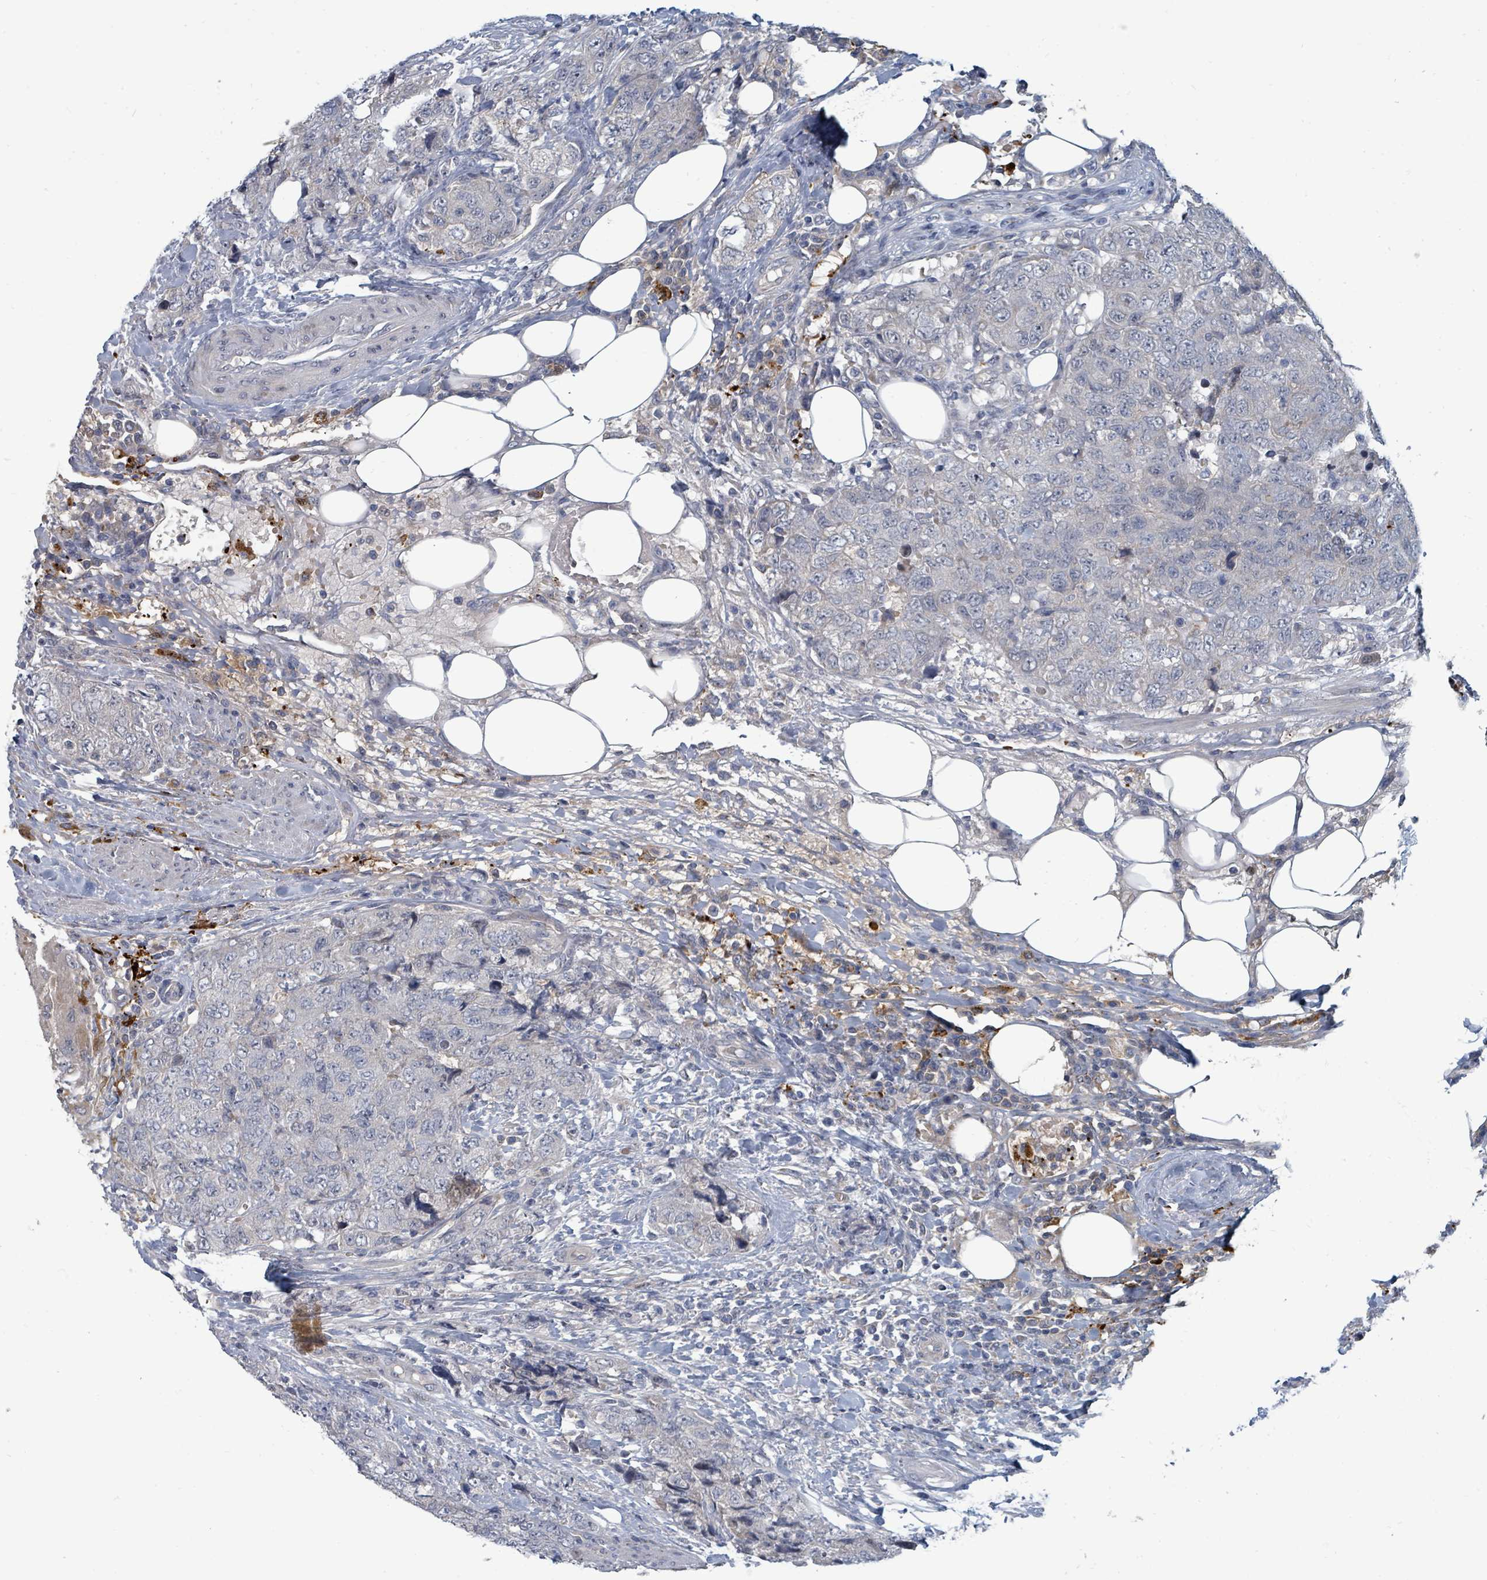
{"staining": {"intensity": "negative", "quantity": "none", "location": "none"}, "tissue": "urothelial cancer", "cell_type": "Tumor cells", "image_type": "cancer", "snomed": [{"axis": "morphology", "description": "Urothelial carcinoma, High grade"}, {"axis": "topography", "description": "Urinary bladder"}], "caption": "Protein analysis of urothelial carcinoma (high-grade) reveals no significant positivity in tumor cells.", "gene": "TRDMT1", "patient": {"sex": "female", "age": 78}}